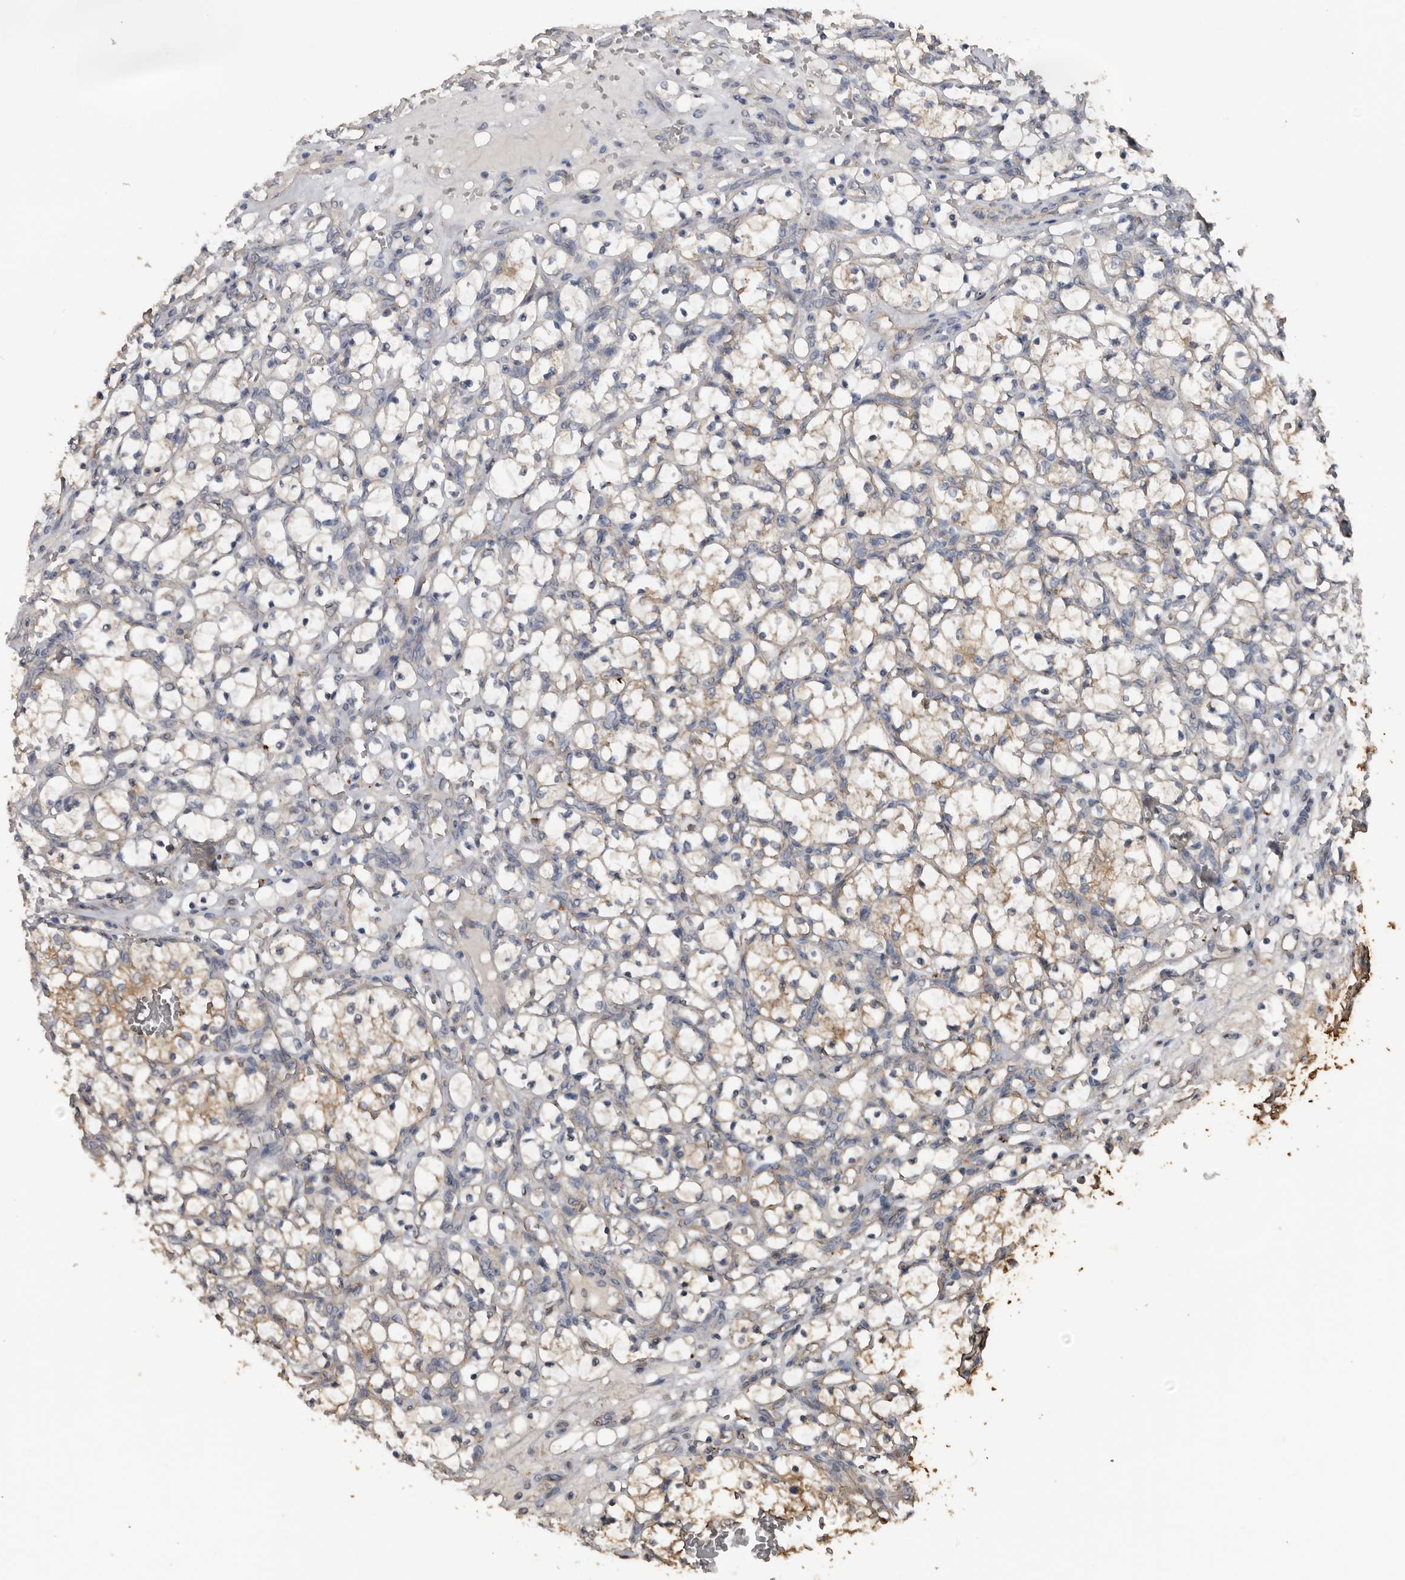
{"staining": {"intensity": "weak", "quantity": "25%-75%", "location": "cytoplasmic/membranous"}, "tissue": "renal cancer", "cell_type": "Tumor cells", "image_type": "cancer", "snomed": [{"axis": "morphology", "description": "Adenocarcinoma, NOS"}, {"axis": "topography", "description": "Kidney"}], "caption": "DAB (3,3'-diaminobenzidine) immunohistochemical staining of adenocarcinoma (renal) exhibits weak cytoplasmic/membranous protein expression in approximately 25%-75% of tumor cells. (DAB IHC with brightfield microscopy, high magnification).", "gene": "HYAL4", "patient": {"sex": "female", "age": 69}}